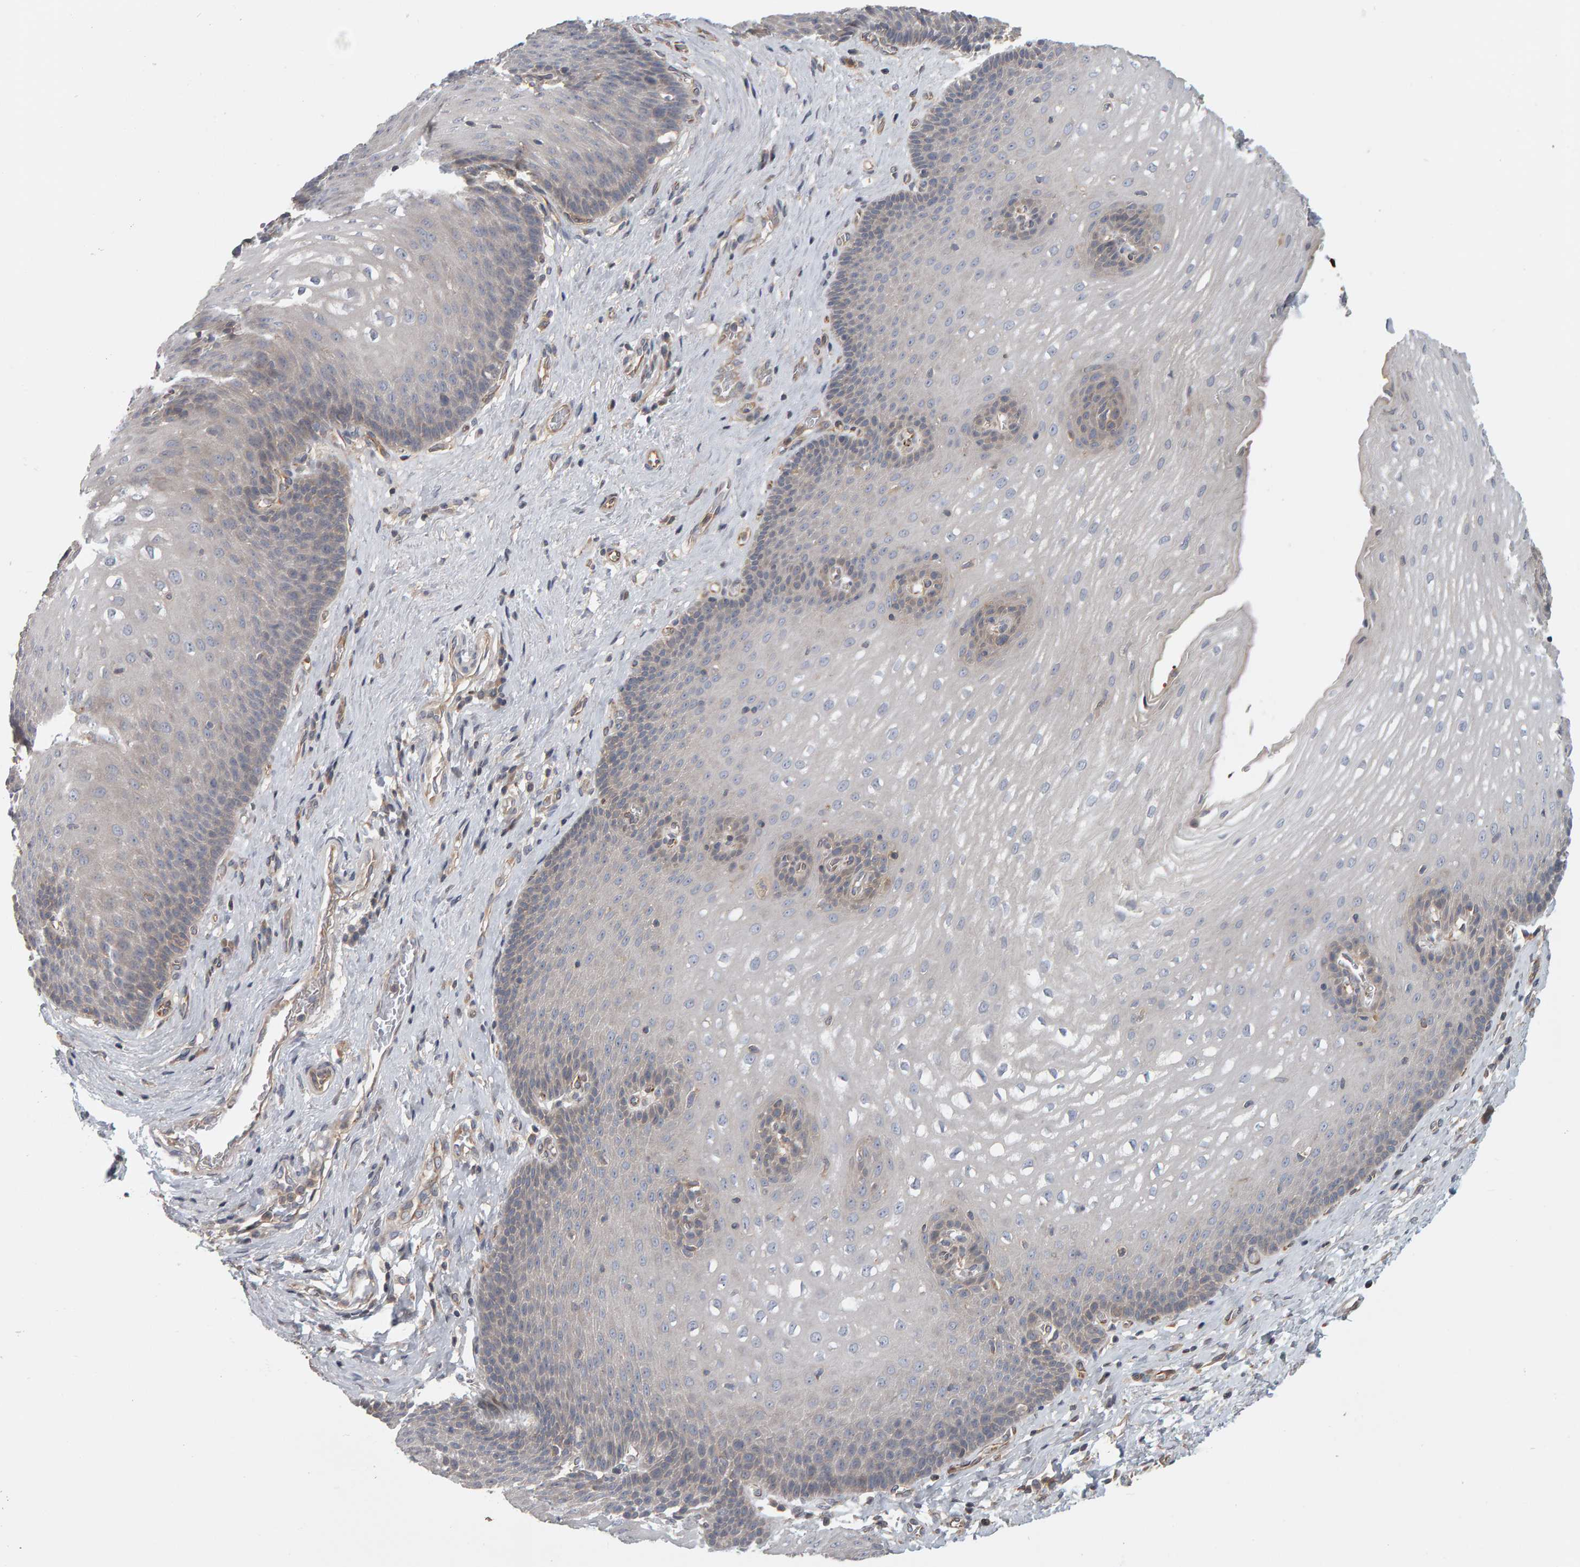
{"staining": {"intensity": "weak", "quantity": "<25%", "location": "cytoplasmic/membranous"}, "tissue": "esophagus", "cell_type": "Squamous epithelial cells", "image_type": "normal", "snomed": [{"axis": "morphology", "description": "Normal tissue, NOS"}, {"axis": "topography", "description": "Esophagus"}], "caption": "DAB (3,3'-diaminobenzidine) immunohistochemical staining of benign esophagus reveals no significant expression in squamous epithelial cells. (Immunohistochemistry (ihc), brightfield microscopy, high magnification).", "gene": "C9orf72", "patient": {"sex": "male", "age": 48}}